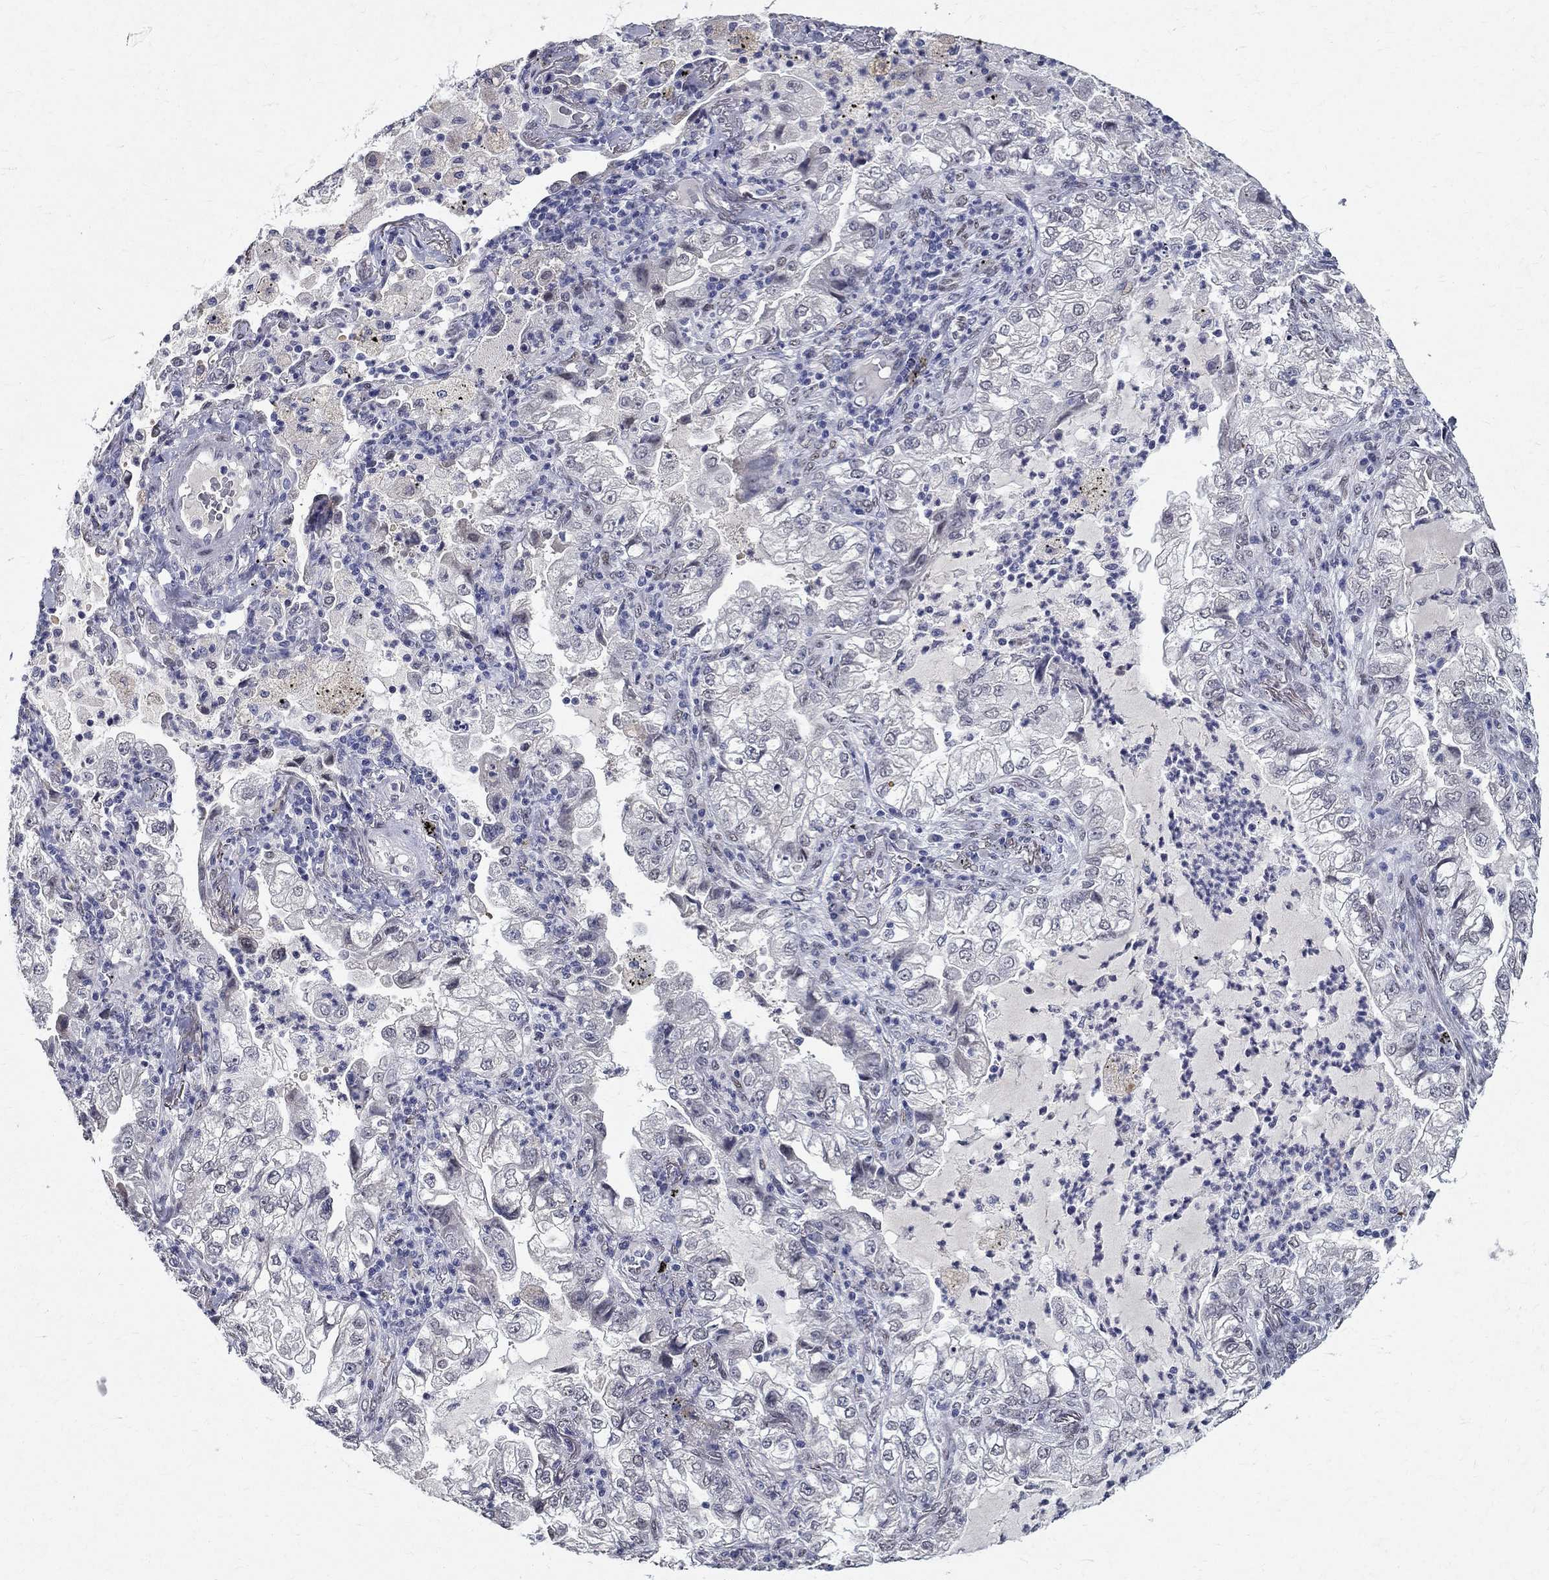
{"staining": {"intensity": "negative", "quantity": "none", "location": "none"}, "tissue": "lung cancer", "cell_type": "Tumor cells", "image_type": "cancer", "snomed": [{"axis": "morphology", "description": "Adenocarcinoma, NOS"}, {"axis": "topography", "description": "Lung"}], "caption": "An immunohistochemistry (IHC) photomicrograph of lung adenocarcinoma is shown. There is no staining in tumor cells of lung adenocarcinoma.", "gene": "RBFOX1", "patient": {"sex": "female", "age": 73}}